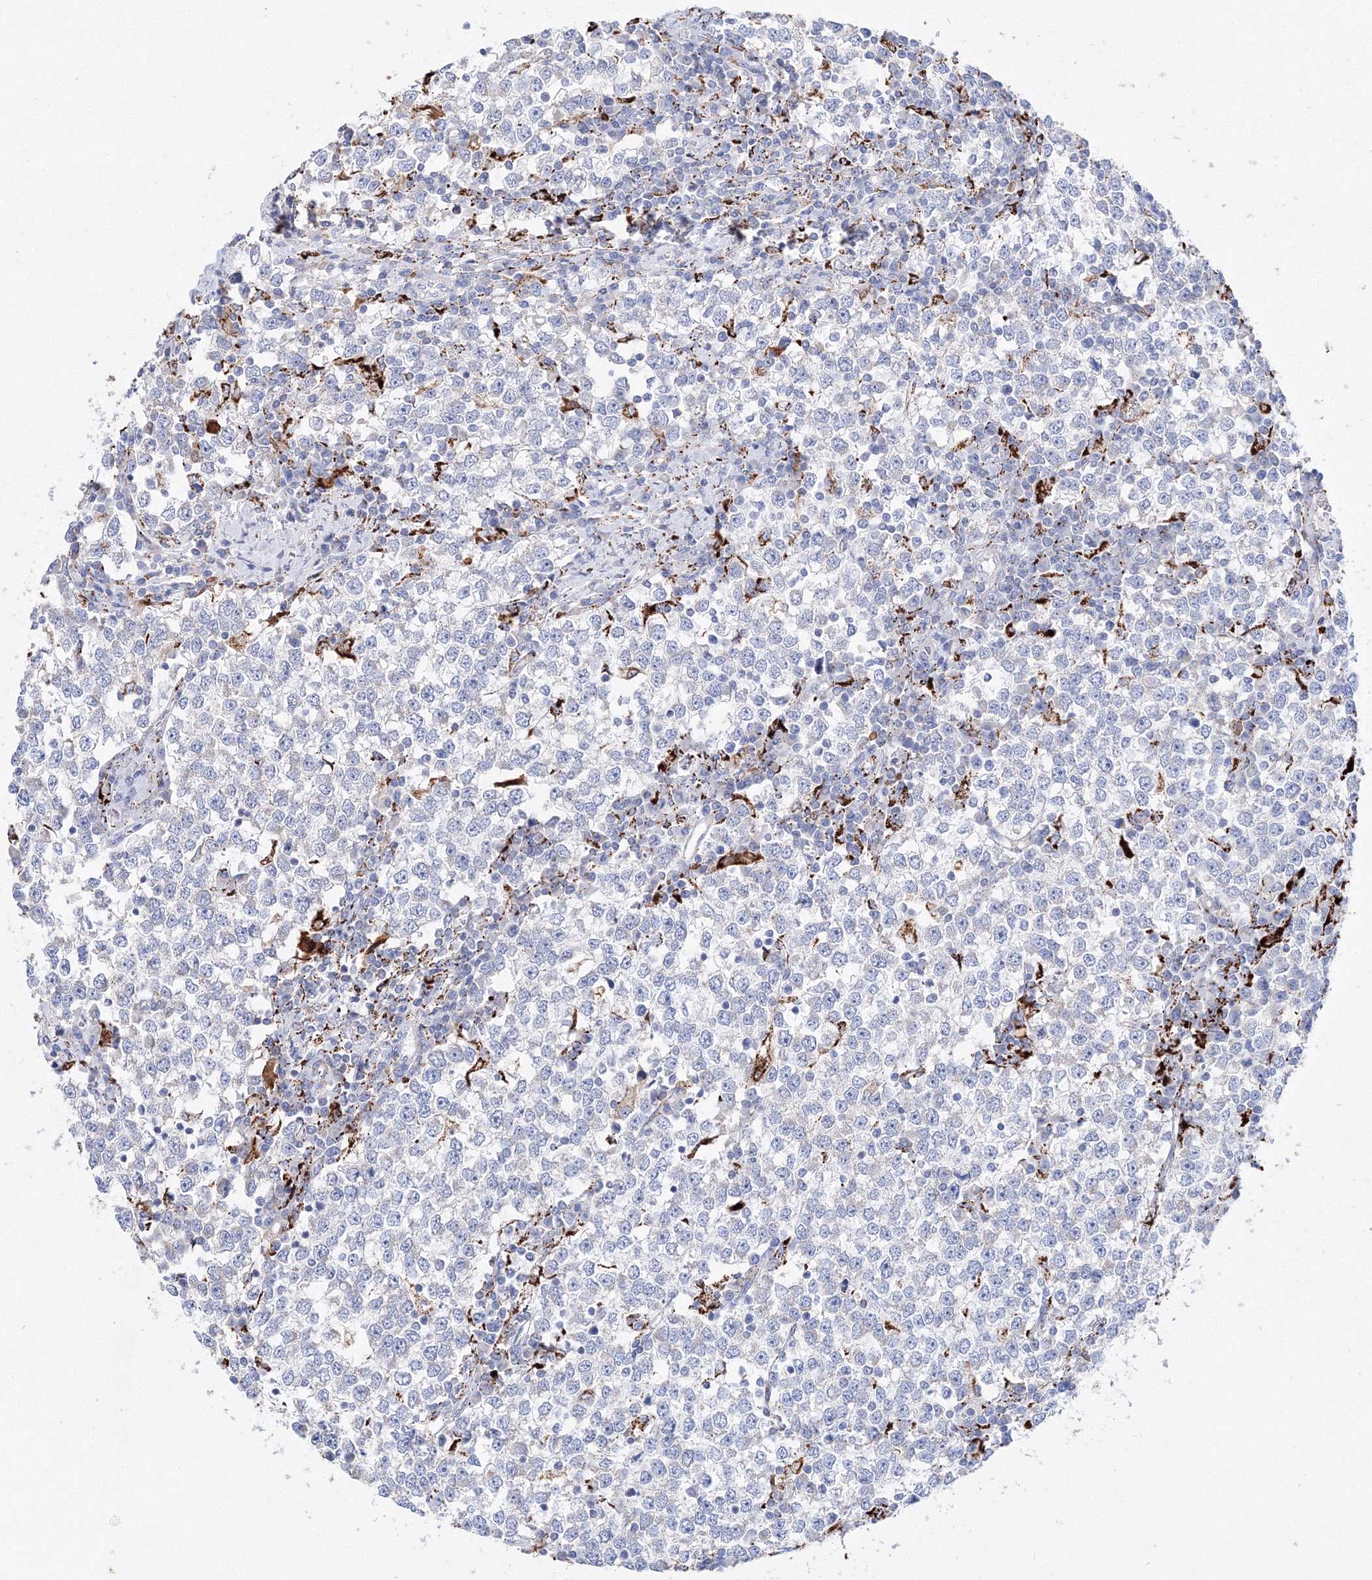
{"staining": {"intensity": "negative", "quantity": "none", "location": "none"}, "tissue": "testis cancer", "cell_type": "Tumor cells", "image_type": "cancer", "snomed": [{"axis": "morphology", "description": "Seminoma, NOS"}, {"axis": "topography", "description": "Testis"}], "caption": "A histopathology image of human testis seminoma is negative for staining in tumor cells.", "gene": "MERTK", "patient": {"sex": "male", "age": 65}}